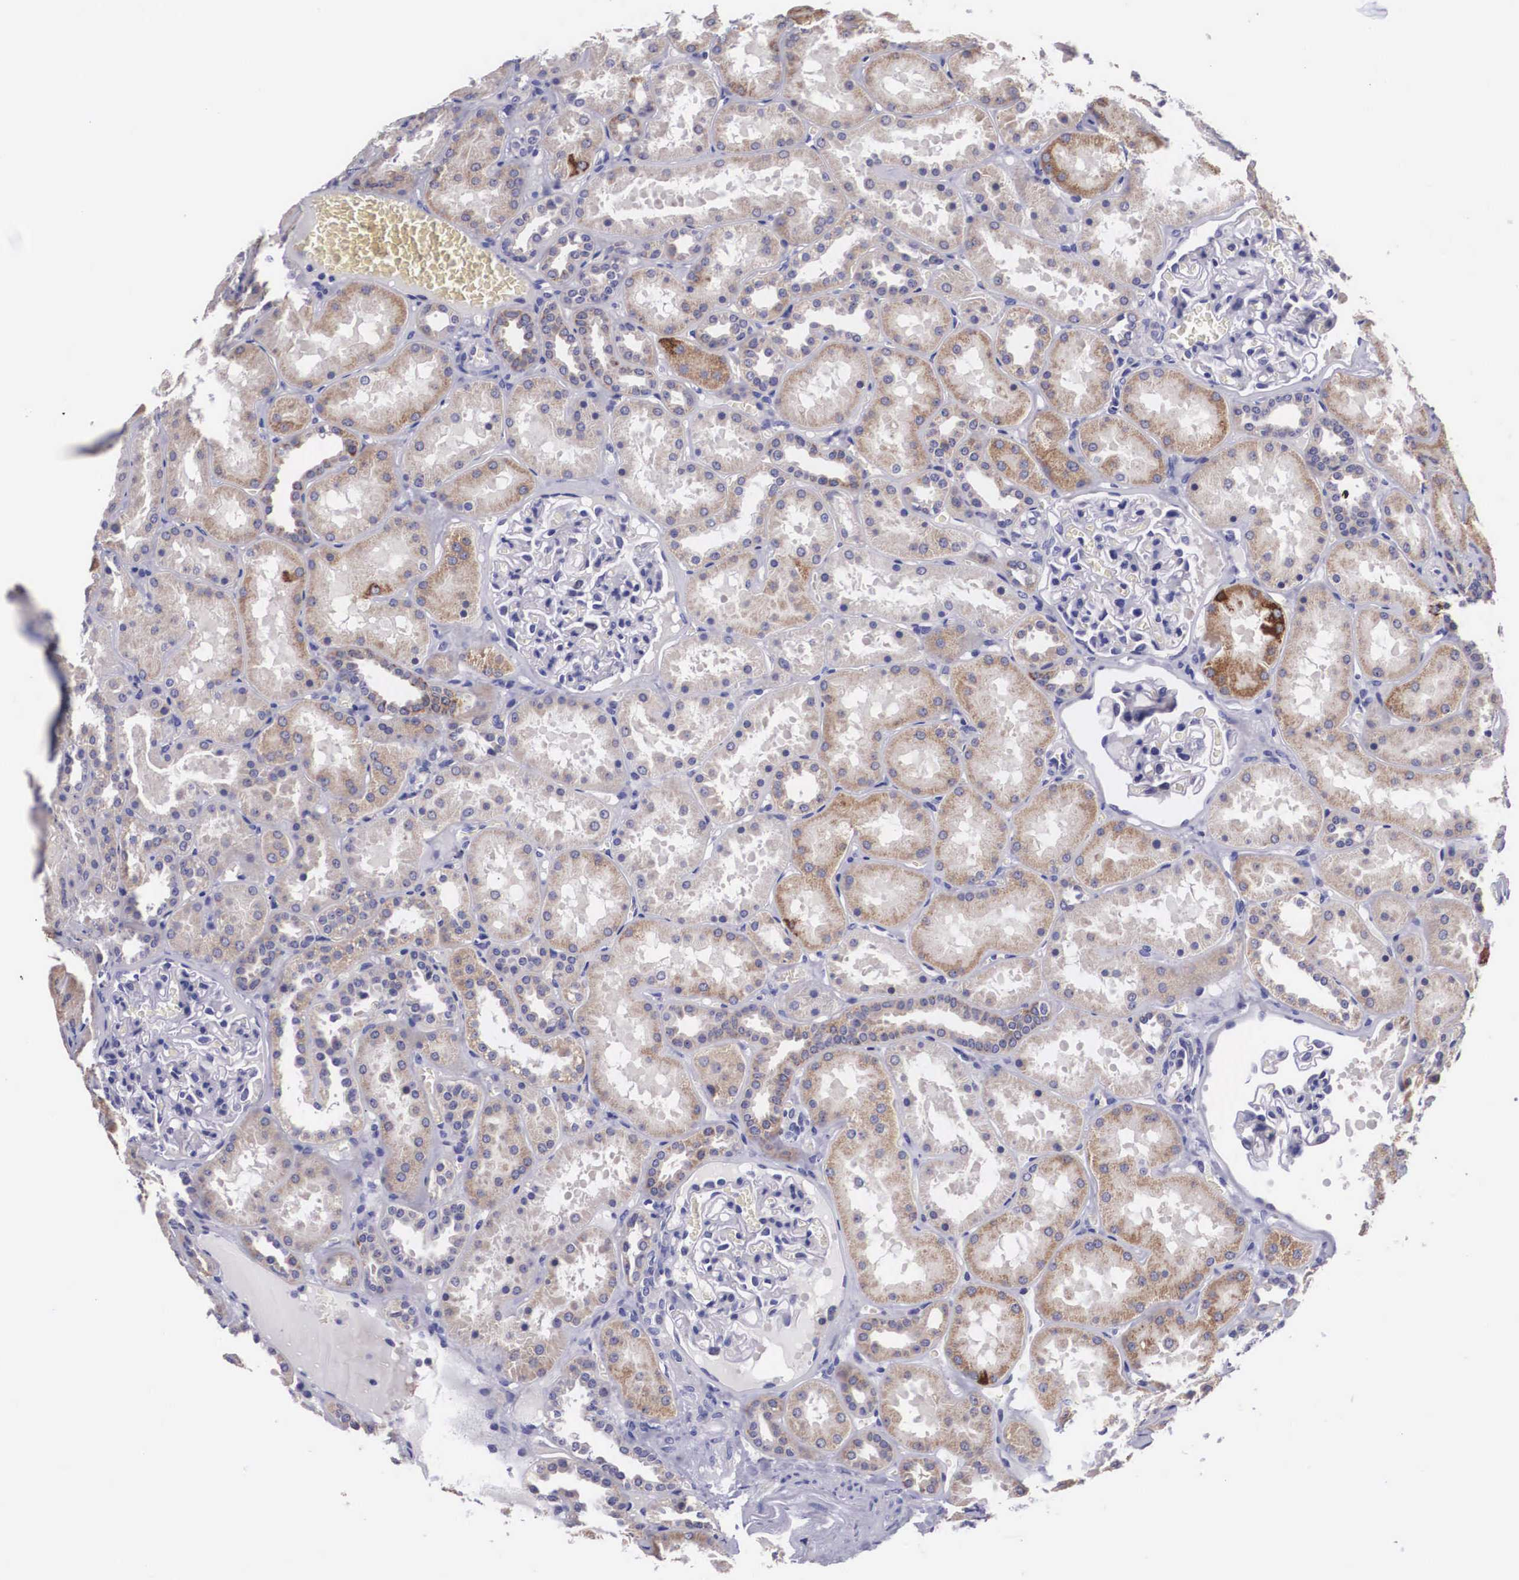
{"staining": {"intensity": "negative", "quantity": "none", "location": "none"}, "tissue": "kidney", "cell_type": "Cells in glomeruli", "image_type": "normal", "snomed": [{"axis": "morphology", "description": "Normal tissue, NOS"}, {"axis": "topography", "description": "Kidney"}], "caption": "Cells in glomeruli show no significant positivity in unremarkable kidney. Brightfield microscopy of IHC stained with DAB (brown) and hematoxylin (blue), captured at high magnification.", "gene": "ARG2", "patient": {"sex": "female", "age": 52}}